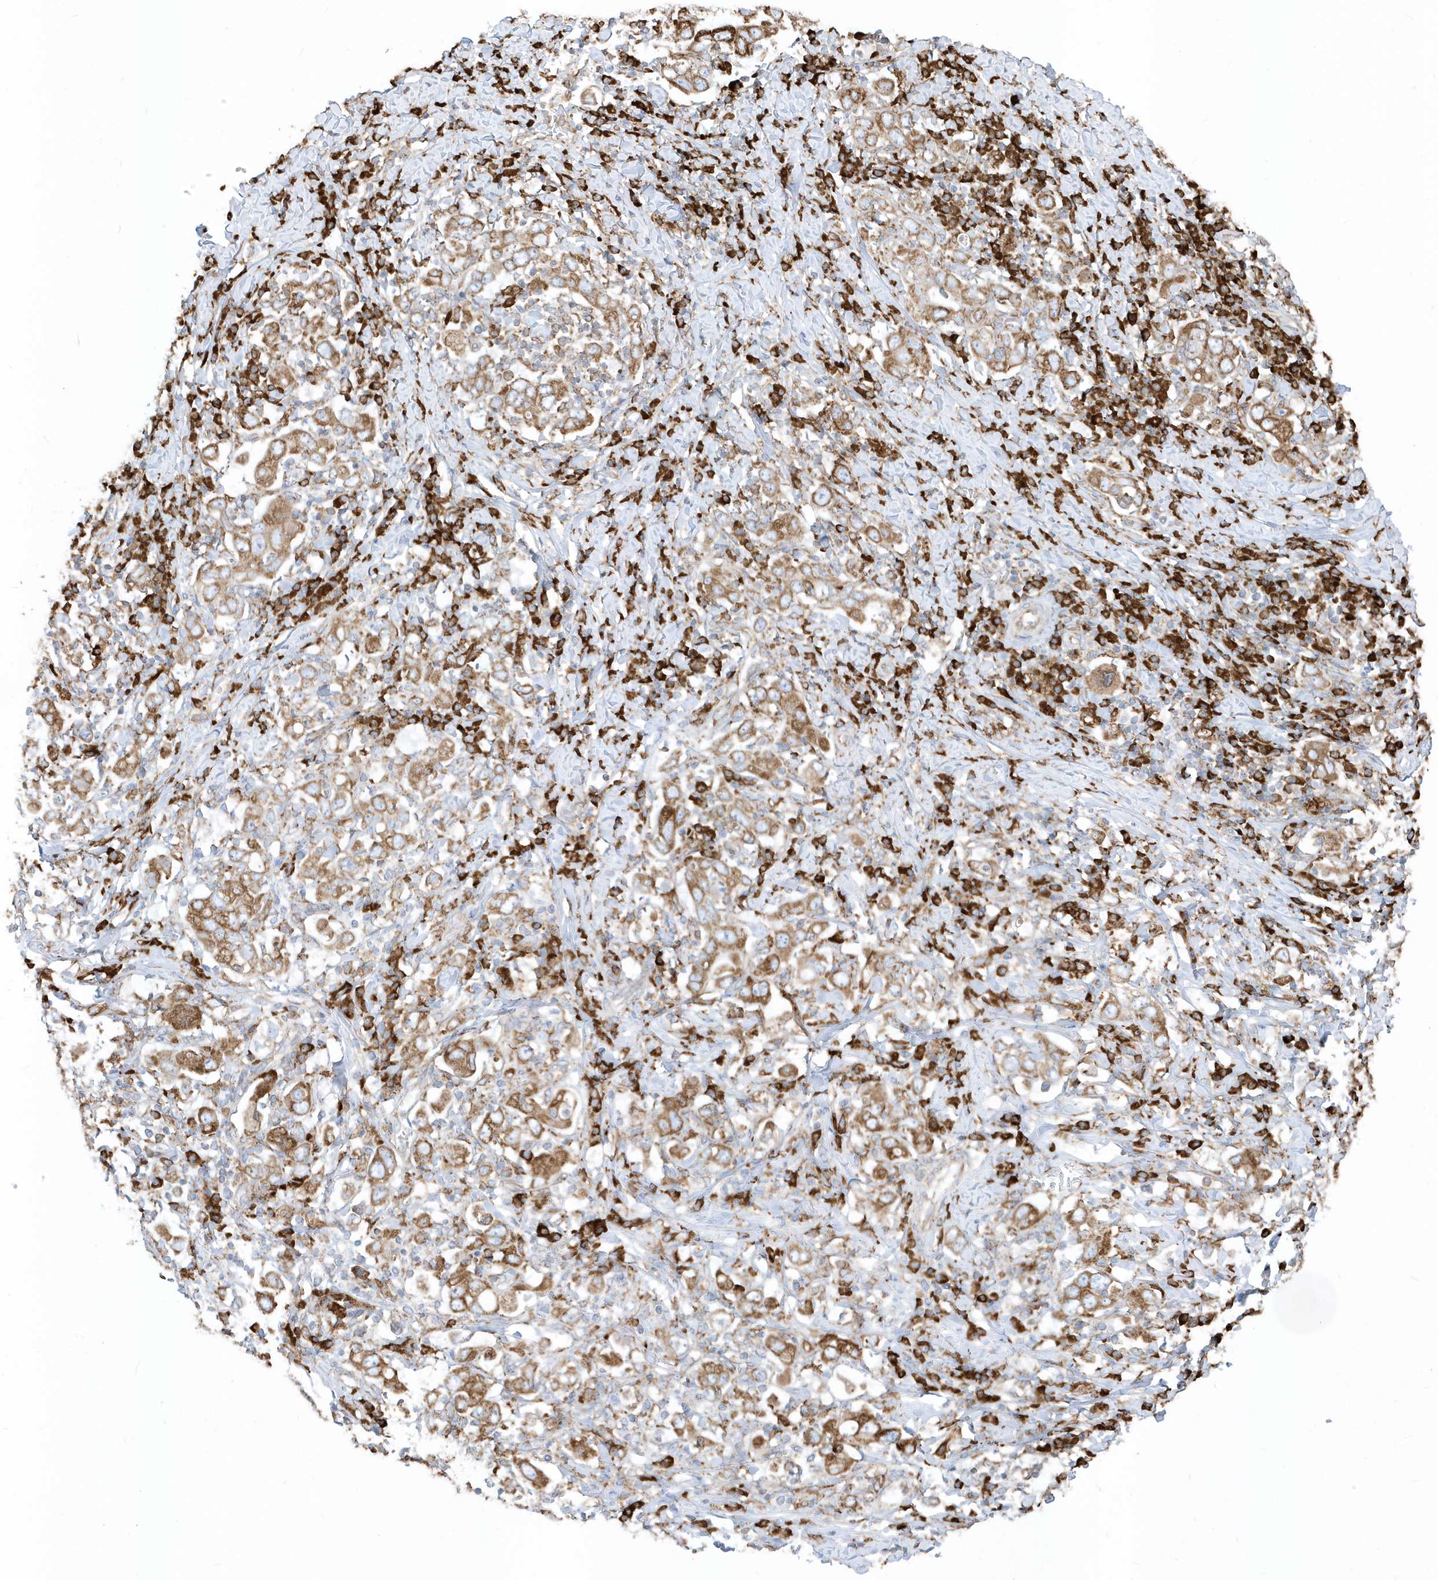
{"staining": {"intensity": "moderate", "quantity": ">75%", "location": "cytoplasmic/membranous"}, "tissue": "stomach cancer", "cell_type": "Tumor cells", "image_type": "cancer", "snomed": [{"axis": "morphology", "description": "Adenocarcinoma, NOS"}, {"axis": "topography", "description": "Stomach, upper"}], "caption": "Immunohistochemistry of stomach adenocarcinoma demonstrates medium levels of moderate cytoplasmic/membranous expression in approximately >75% of tumor cells. (IHC, brightfield microscopy, high magnification).", "gene": "PDIA6", "patient": {"sex": "male", "age": 62}}